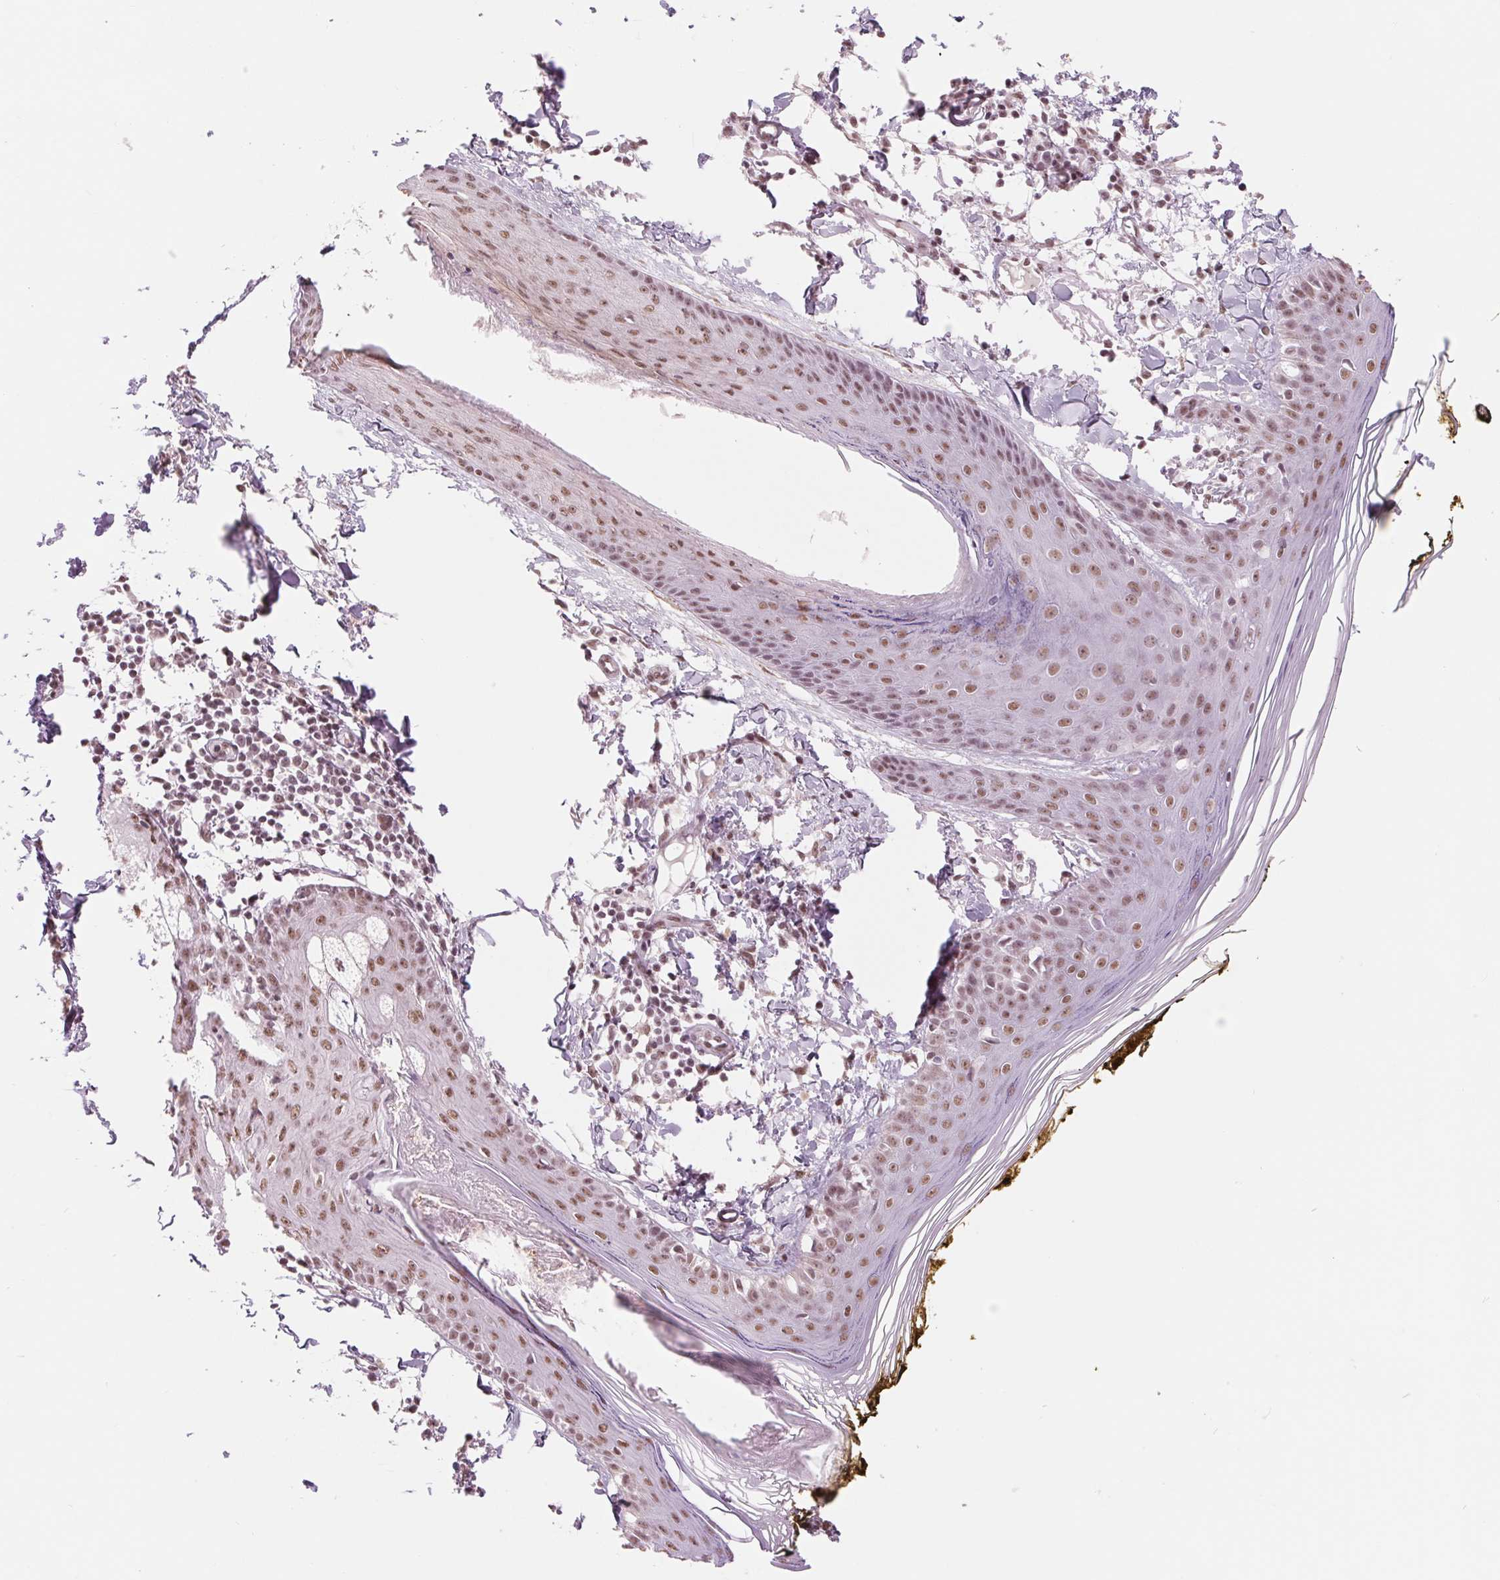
{"staining": {"intensity": "weak", "quantity": ">75%", "location": "nuclear"}, "tissue": "skin", "cell_type": "Fibroblasts", "image_type": "normal", "snomed": [{"axis": "morphology", "description": "Normal tissue, NOS"}, {"axis": "topography", "description": "Skin"}], "caption": "The micrograph demonstrates immunohistochemical staining of unremarkable skin. There is weak nuclear expression is present in about >75% of fibroblasts.", "gene": "BCAT1", "patient": {"sex": "male", "age": 76}}